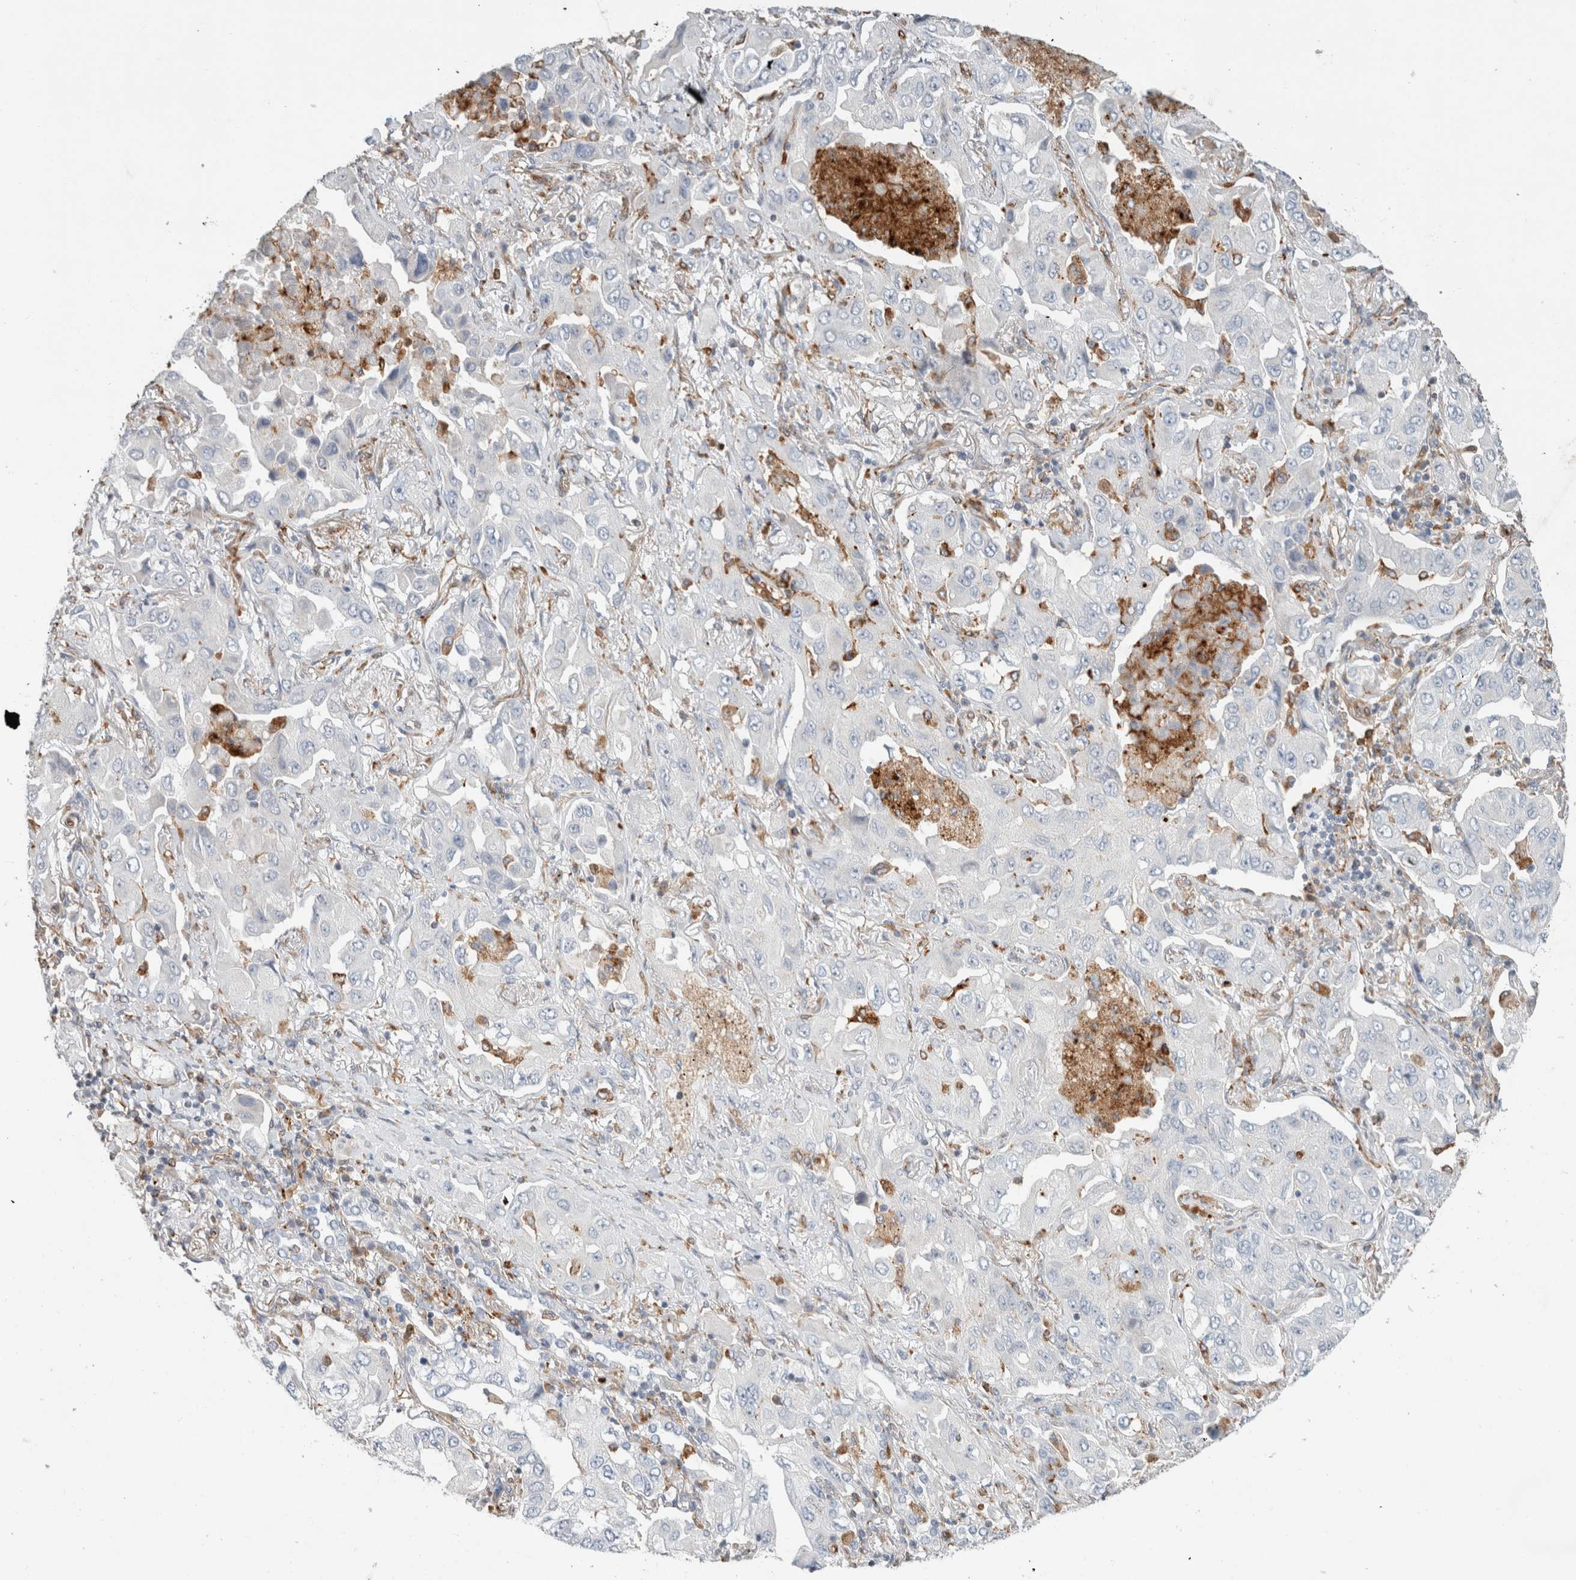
{"staining": {"intensity": "negative", "quantity": "none", "location": "none"}, "tissue": "lung cancer", "cell_type": "Tumor cells", "image_type": "cancer", "snomed": [{"axis": "morphology", "description": "Adenocarcinoma, NOS"}, {"axis": "topography", "description": "Lung"}], "caption": "A histopathology image of human adenocarcinoma (lung) is negative for staining in tumor cells.", "gene": "LY86", "patient": {"sex": "female", "age": 65}}